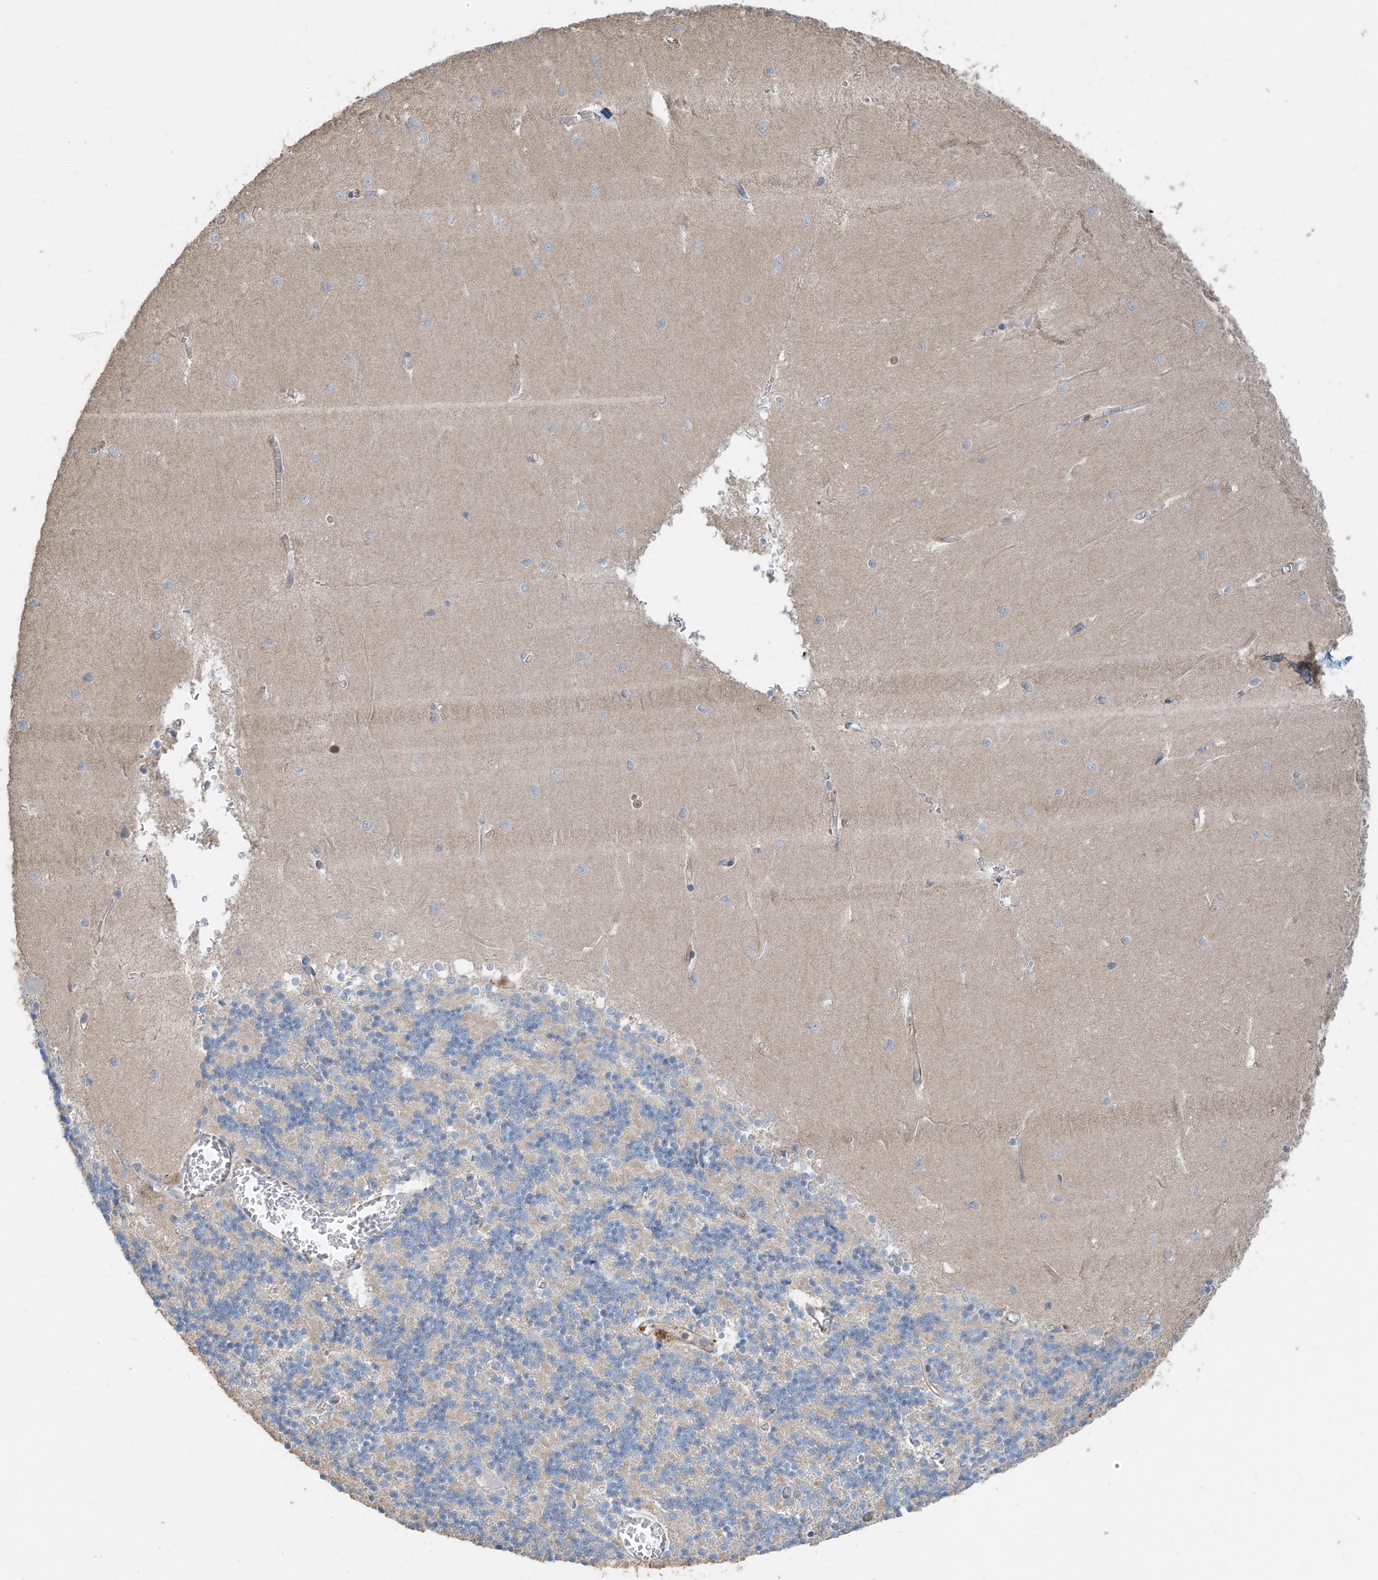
{"staining": {"intensity": "negative", "quantity": "none", "location": "none"}, "tissue": "cerebellum", "cell_type": "Cells in granular layer", "image_type": "normal", "snomed": [{"axis": "morphology", "description": "Normal tissue, NOS"}, {"axis": "topography", "description": "Cerebellum"}], "caption": "An immunohistochemistry (IHC) histopathology image of normal cerebellum is shown. There is no staining in cells in granular layer of cerebellum.", "gene": "SH3BGRL3", "patient": {"sex": "male", "age": 37}}